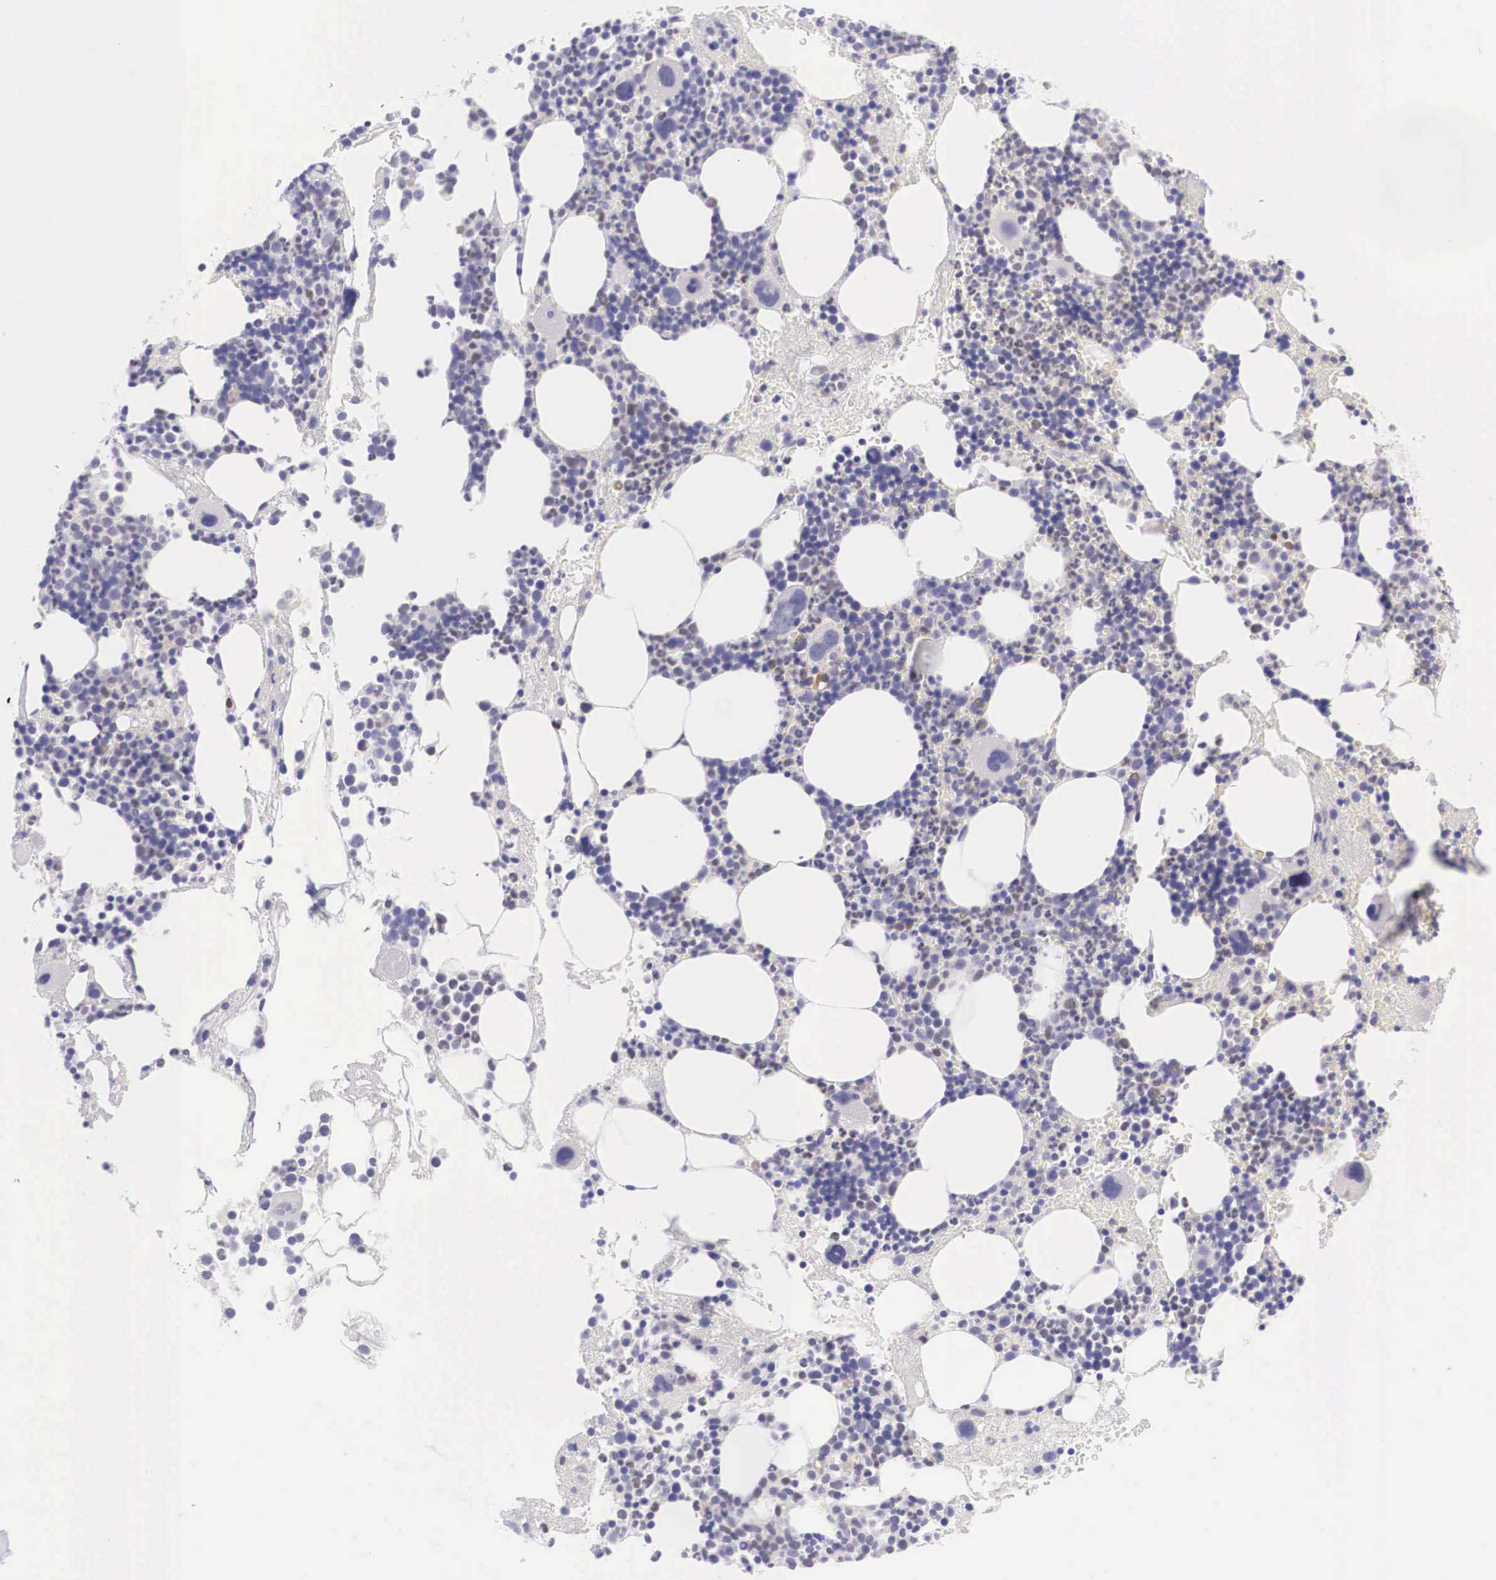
{"staining": {"intensity": "weak", "quantity": "<25%", "location": "nuclear"}, "tissue": "bone marrow", "cell_type": "Hematopoietic cells", "image_type": "normal", "snomed": [{"axis": "morphology", "description": "Normal tissue, NOS"}, {"axis": "topography", "description": "Bone marrow"}], "caption": "An image of bone marrow stained for a protein displays no brown staining in hematopoietic cells.", "gene": "BCL6", "patient": {"sex": "male", "age": 75}}